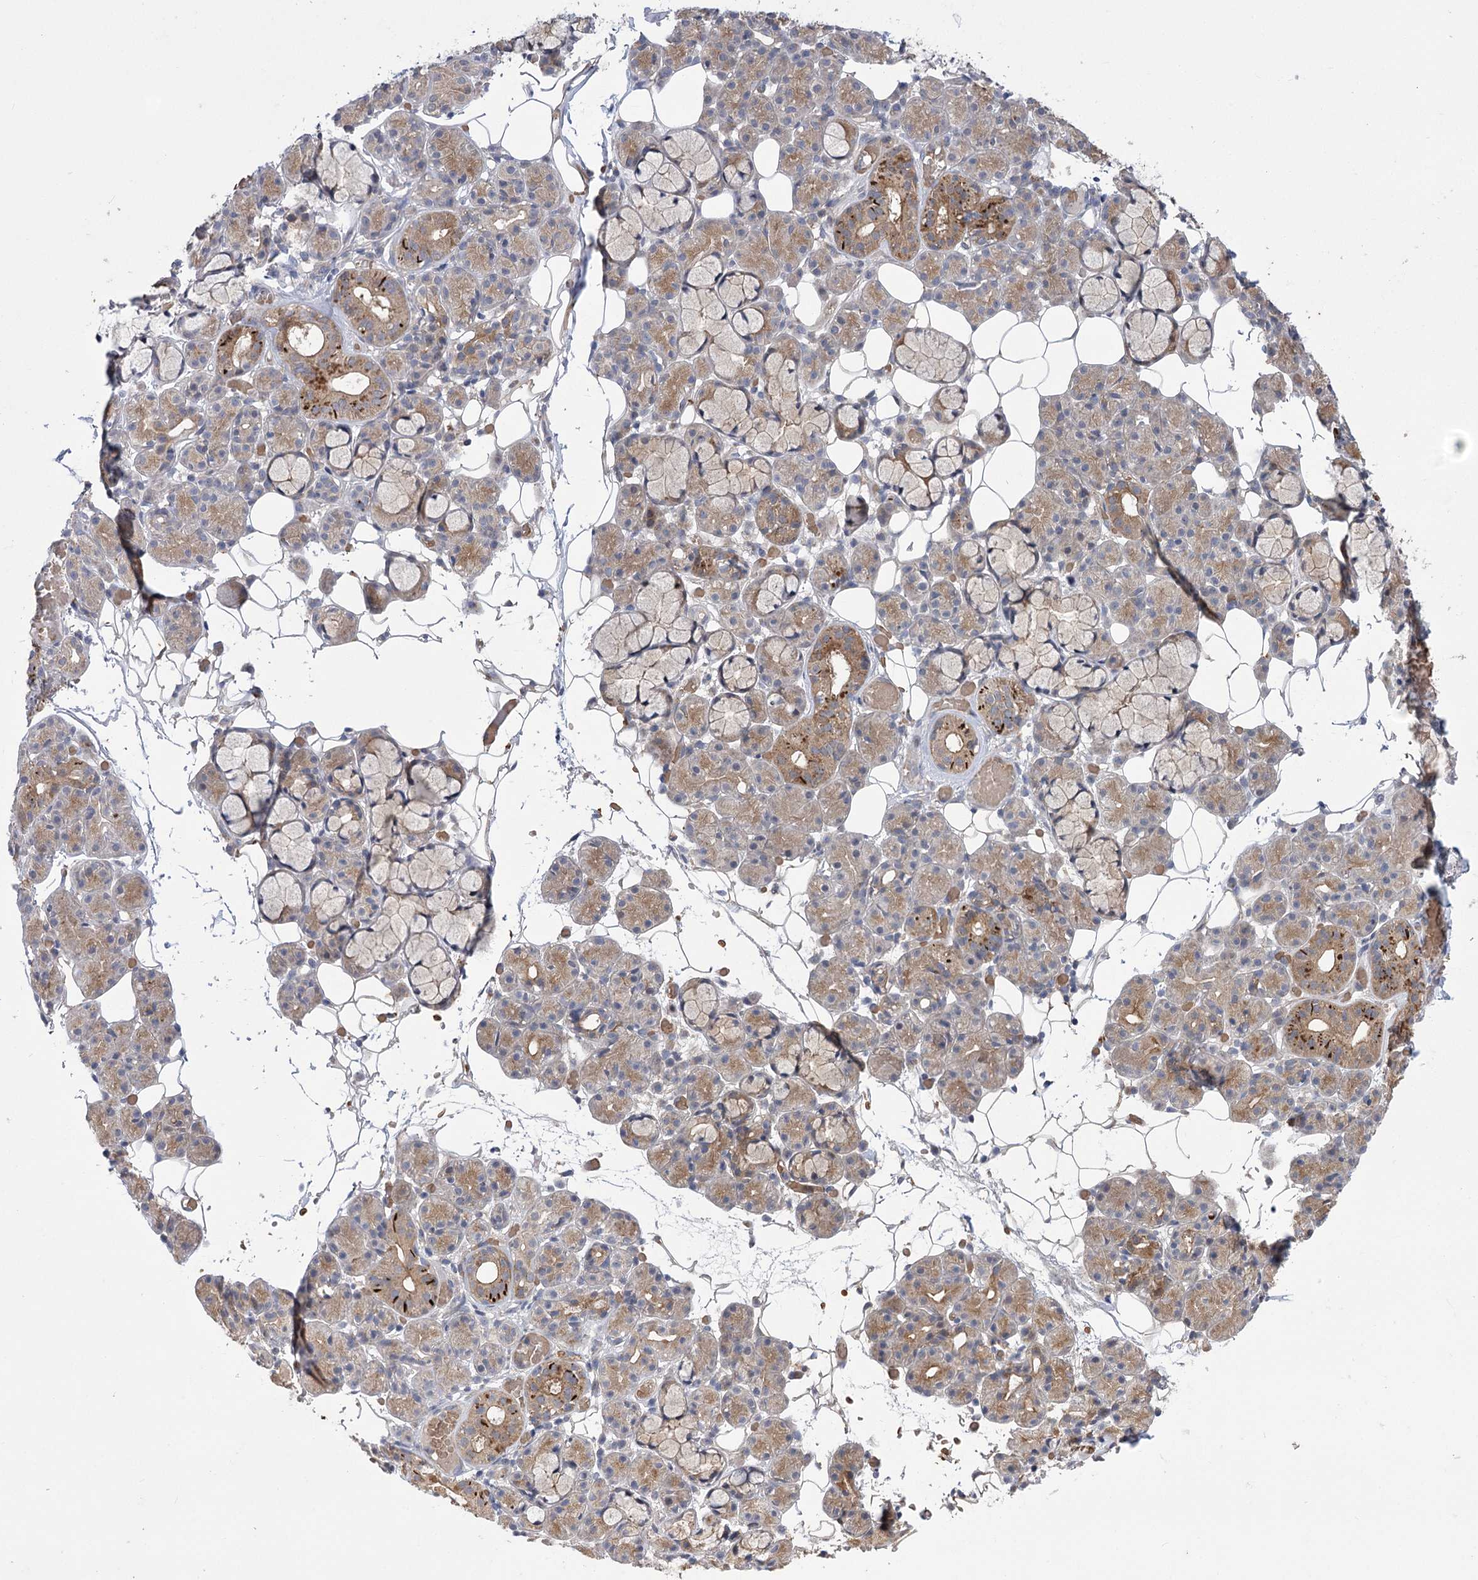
{"staining": {"intensity": "moderate", "quantity": "25%-75%", "location": "cytoplasmic/membranous"}, "tissue": "salivary gland", "cell_type": "Glandular cells", "image_type": "normal", "snomed": [{"axis": "morphology", "description": "Normal tissue, NOS"}, {"axis": "topography", "description": "Salivary gland"}], "caption": "Glandular cells show medium levels of moderate cytoplasmic/membranous expression in about 25%-75% of cells in benign human salivary gland. (DAB (3,3'-diaminobenzidine) = brown stain, brightfield microscopy at high magnification).", "gene": "TRUB1", "patient": {"sex": "male", "age": 63}}